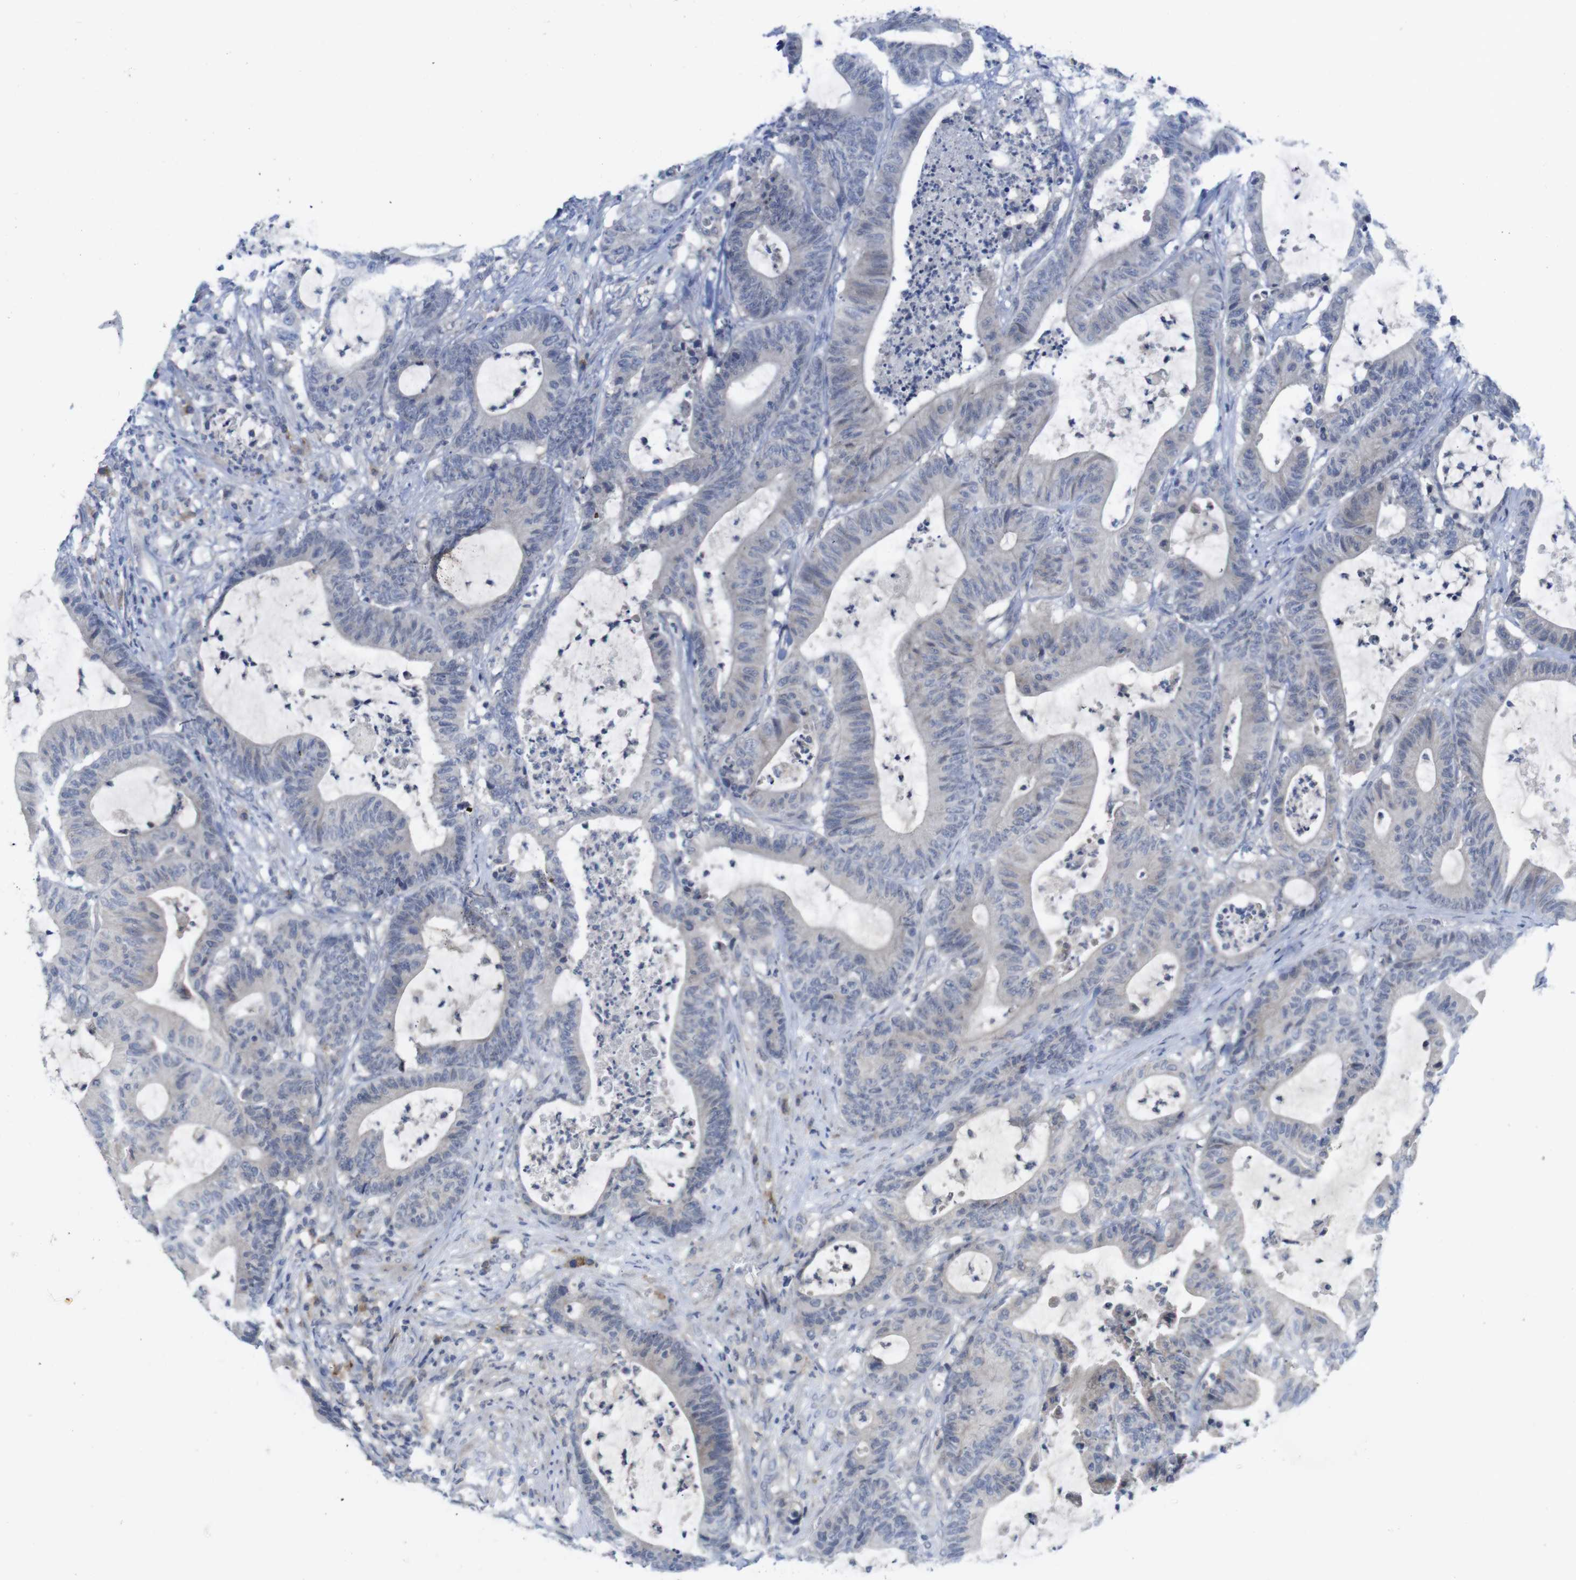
{"staining": {"intensity": "negative", "quantity": "none", "location": "none"}, "tissue": "colorectal cancer", "cell_type": "Tumor cells", "image_type": "cancer", "snomed": [{"axis": "morphology", "description": "Adenocarcinoma, NOS"}, {"axis": "topography", "description": "Colon"}], "caption": "Tumor cells show no significant protein positivity in adenocarcinoma (colorectal).", "gene": "SLAMF7", "patient": {"sex": "female", "age": 84}}